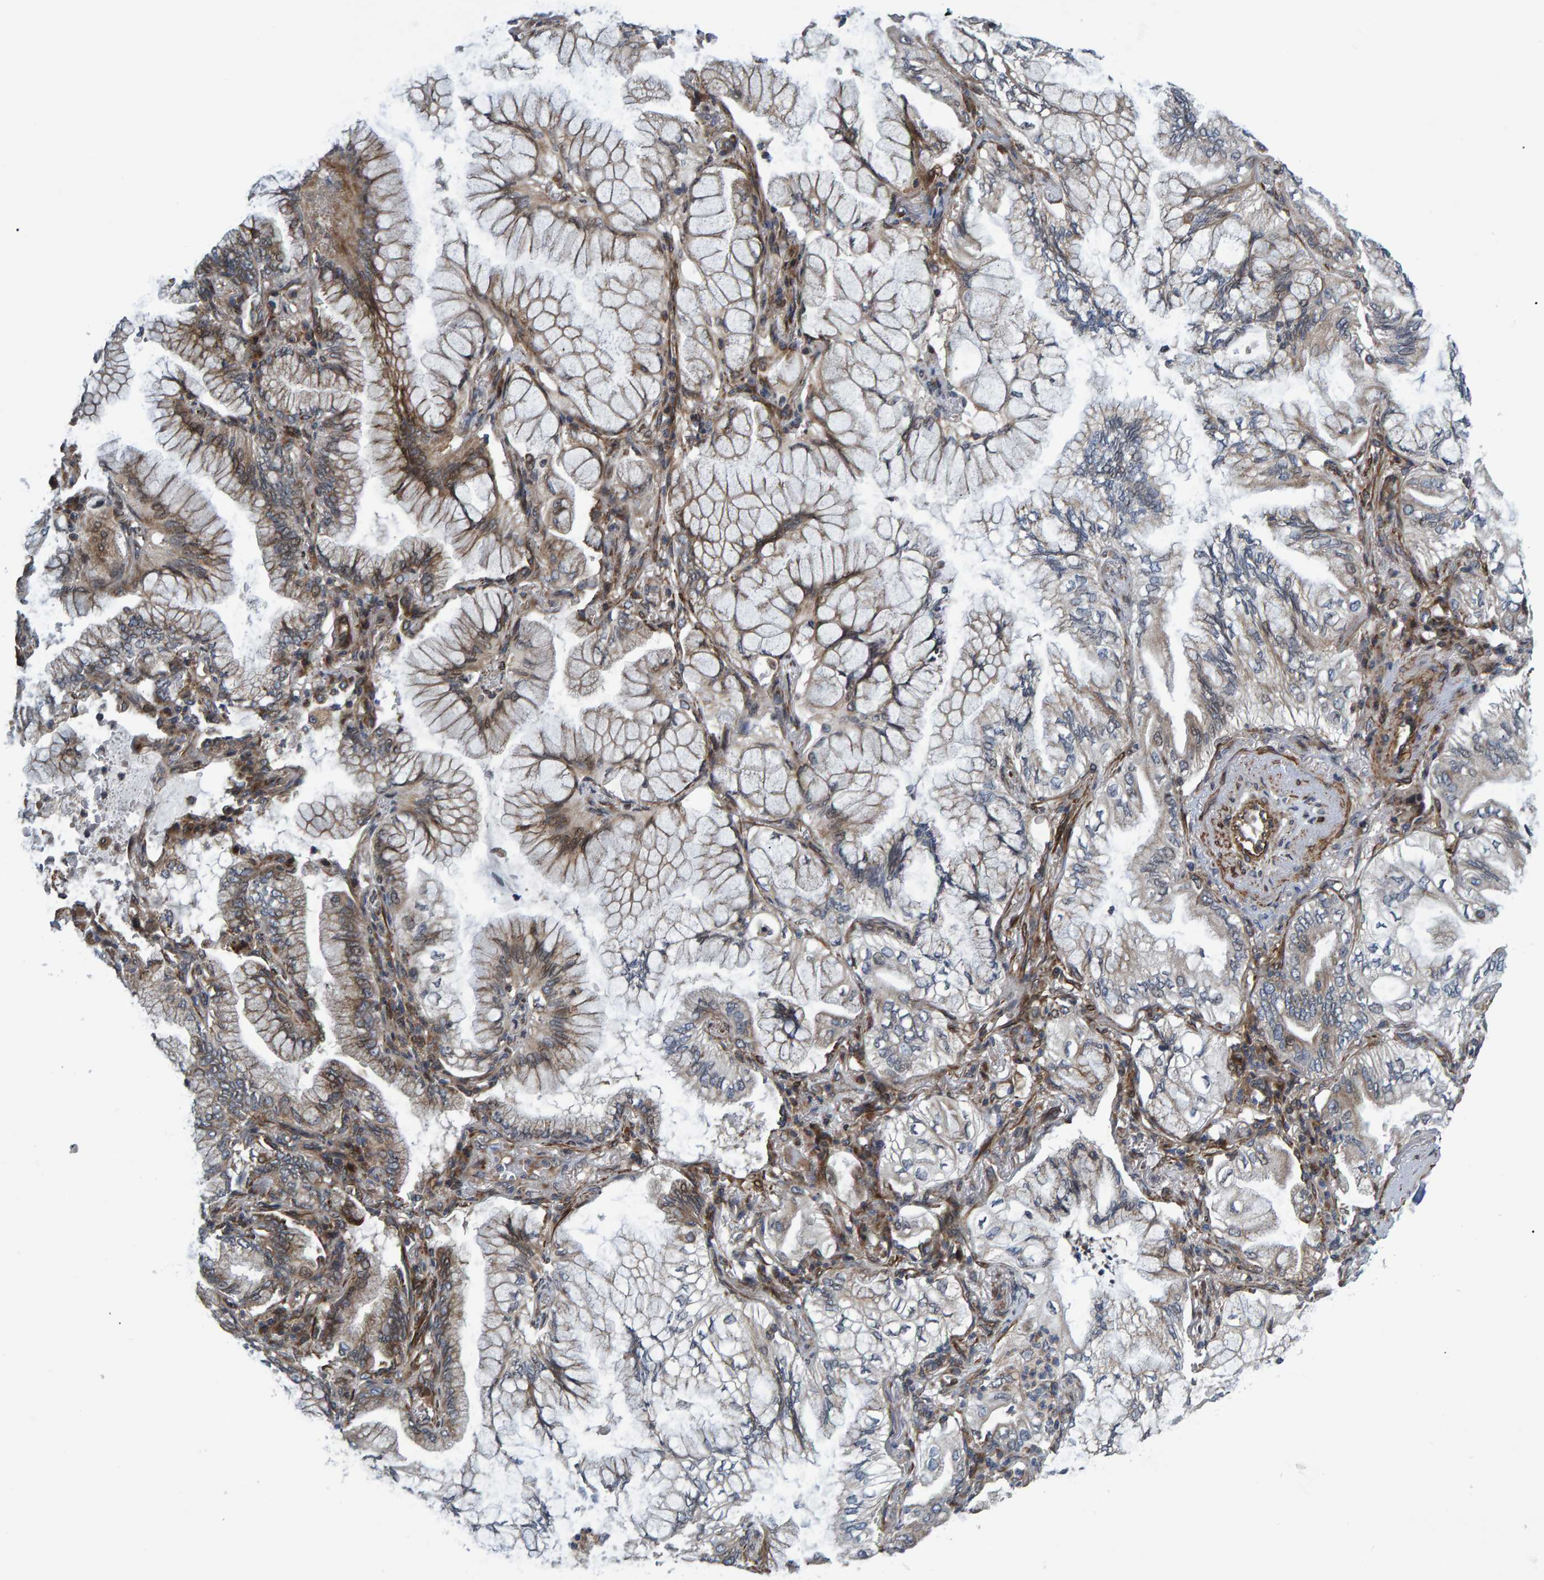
{"staining": {"intensity": "weak", "quantity": ">75%", "location": "cytoplasmic/membranous"}, "tissue": "lung cancer", "cell_type": "Tumor cells", "image_type": "cancer", "snomed": [{"axis": "morphology", "description": "Adenocarcinoma, NOS"}, {"axis": "topography", "description": "Lung"}], "caption": "Human lung adenocarcinoma stained with a protein marker exhibits weak staining in tumor cells.", "gene": "ATP6V1H", "patient": {"sex": "female", "age": 70}}